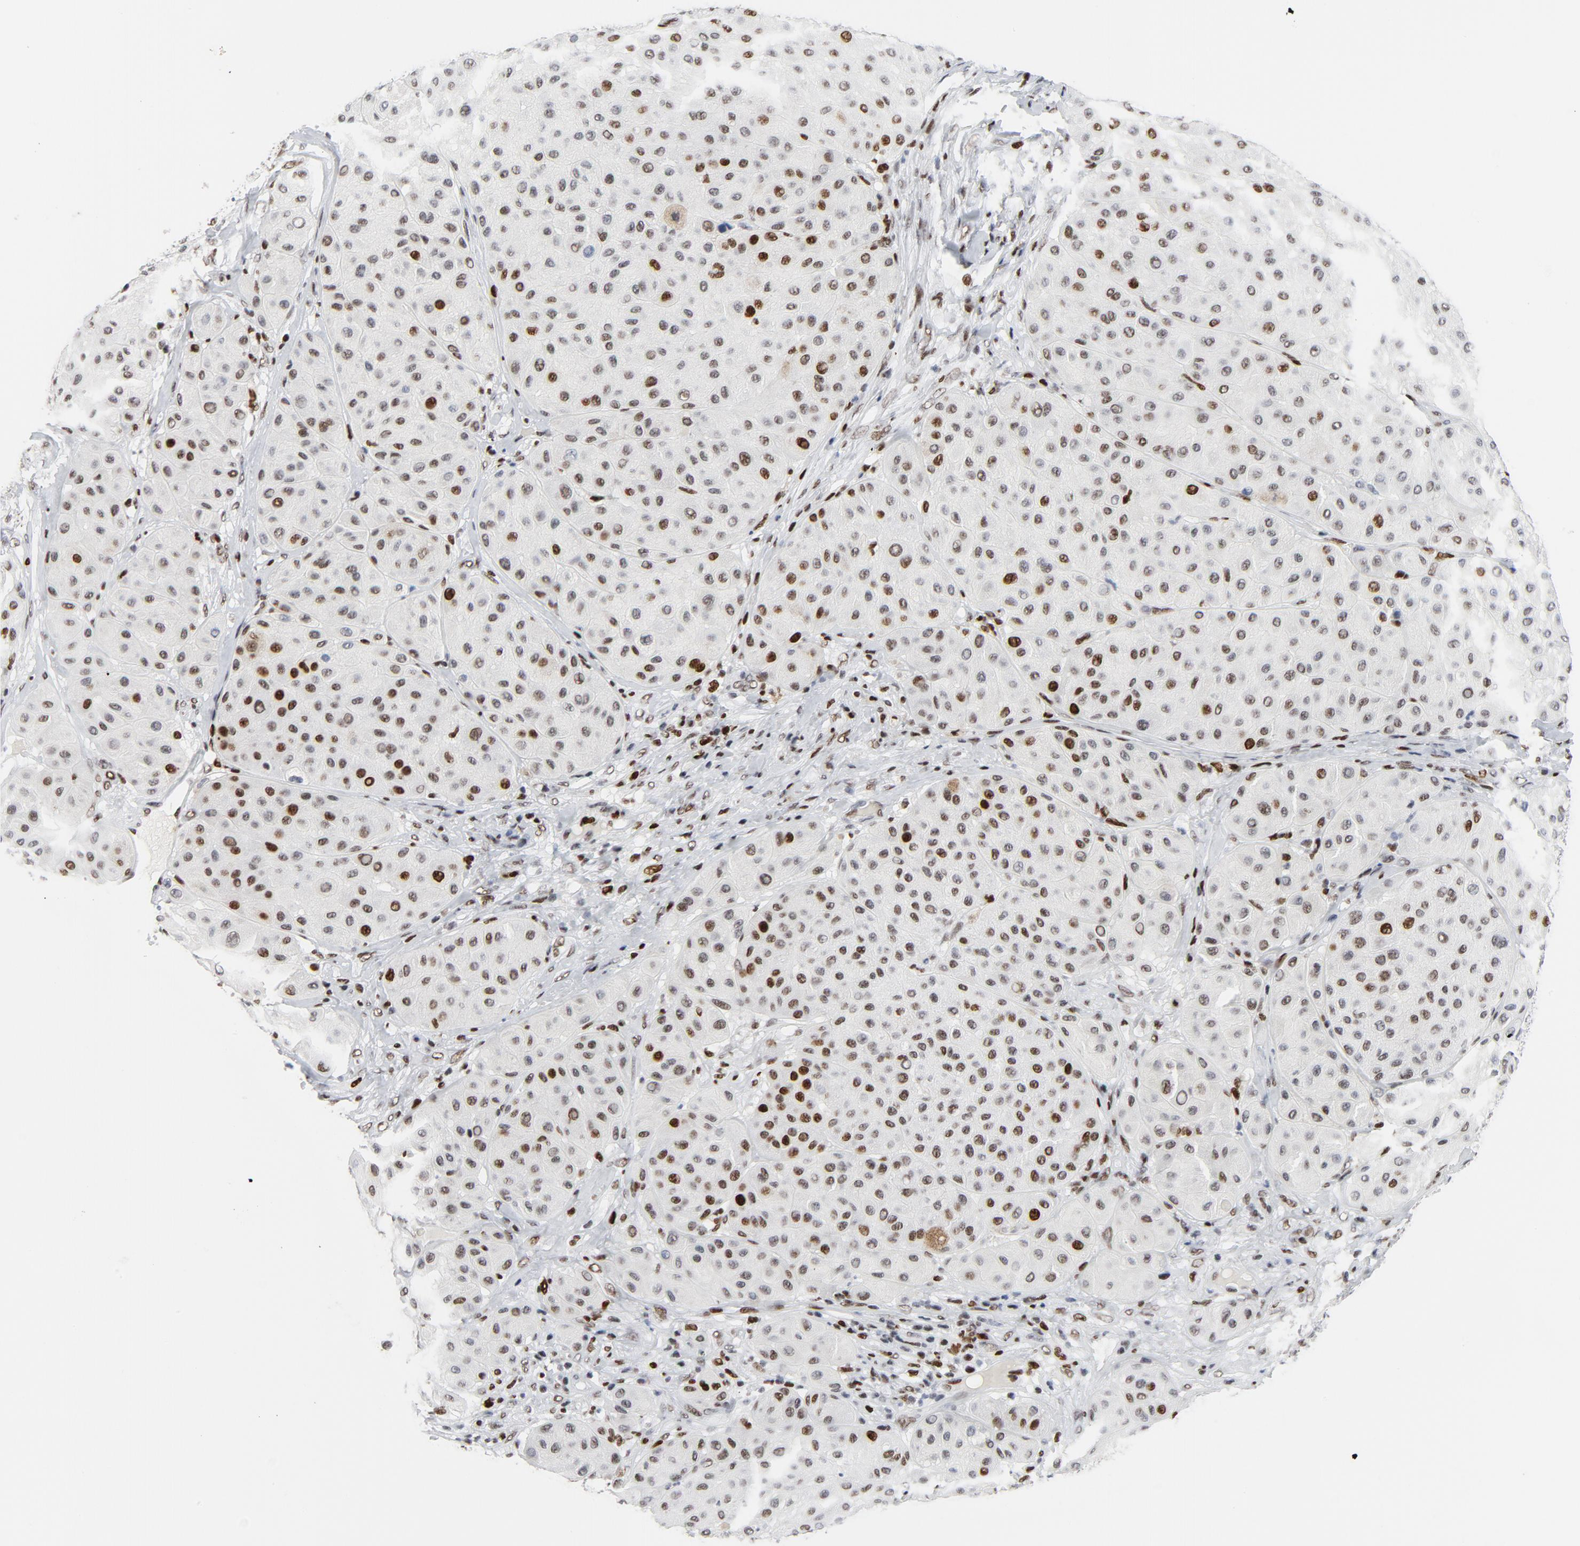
{"staining": {"intensity": "strong", "quantity": "25%-75%", "location": "nuclear"}, "tissue": "melanoma", "cell_type": "Tumor cells", "image_type": "cancer", "snomed": [{"axis": "morphology", "description": "Normal tissue, NOS"}, {"axis": "morphology", "description": "Malignant melanoma, Metastatic site"}, {"axis": "topography", "description": "Skin"}], "caption": "High-power microscopy captured an immunohistochemistry (IHC) image of malignant melanoma (metastatic site), revealing strong nuclear expression in about 25%-75% of tumor cells.", "gene": "POLD1", "patient": {"sex": "male", "age": 41}}